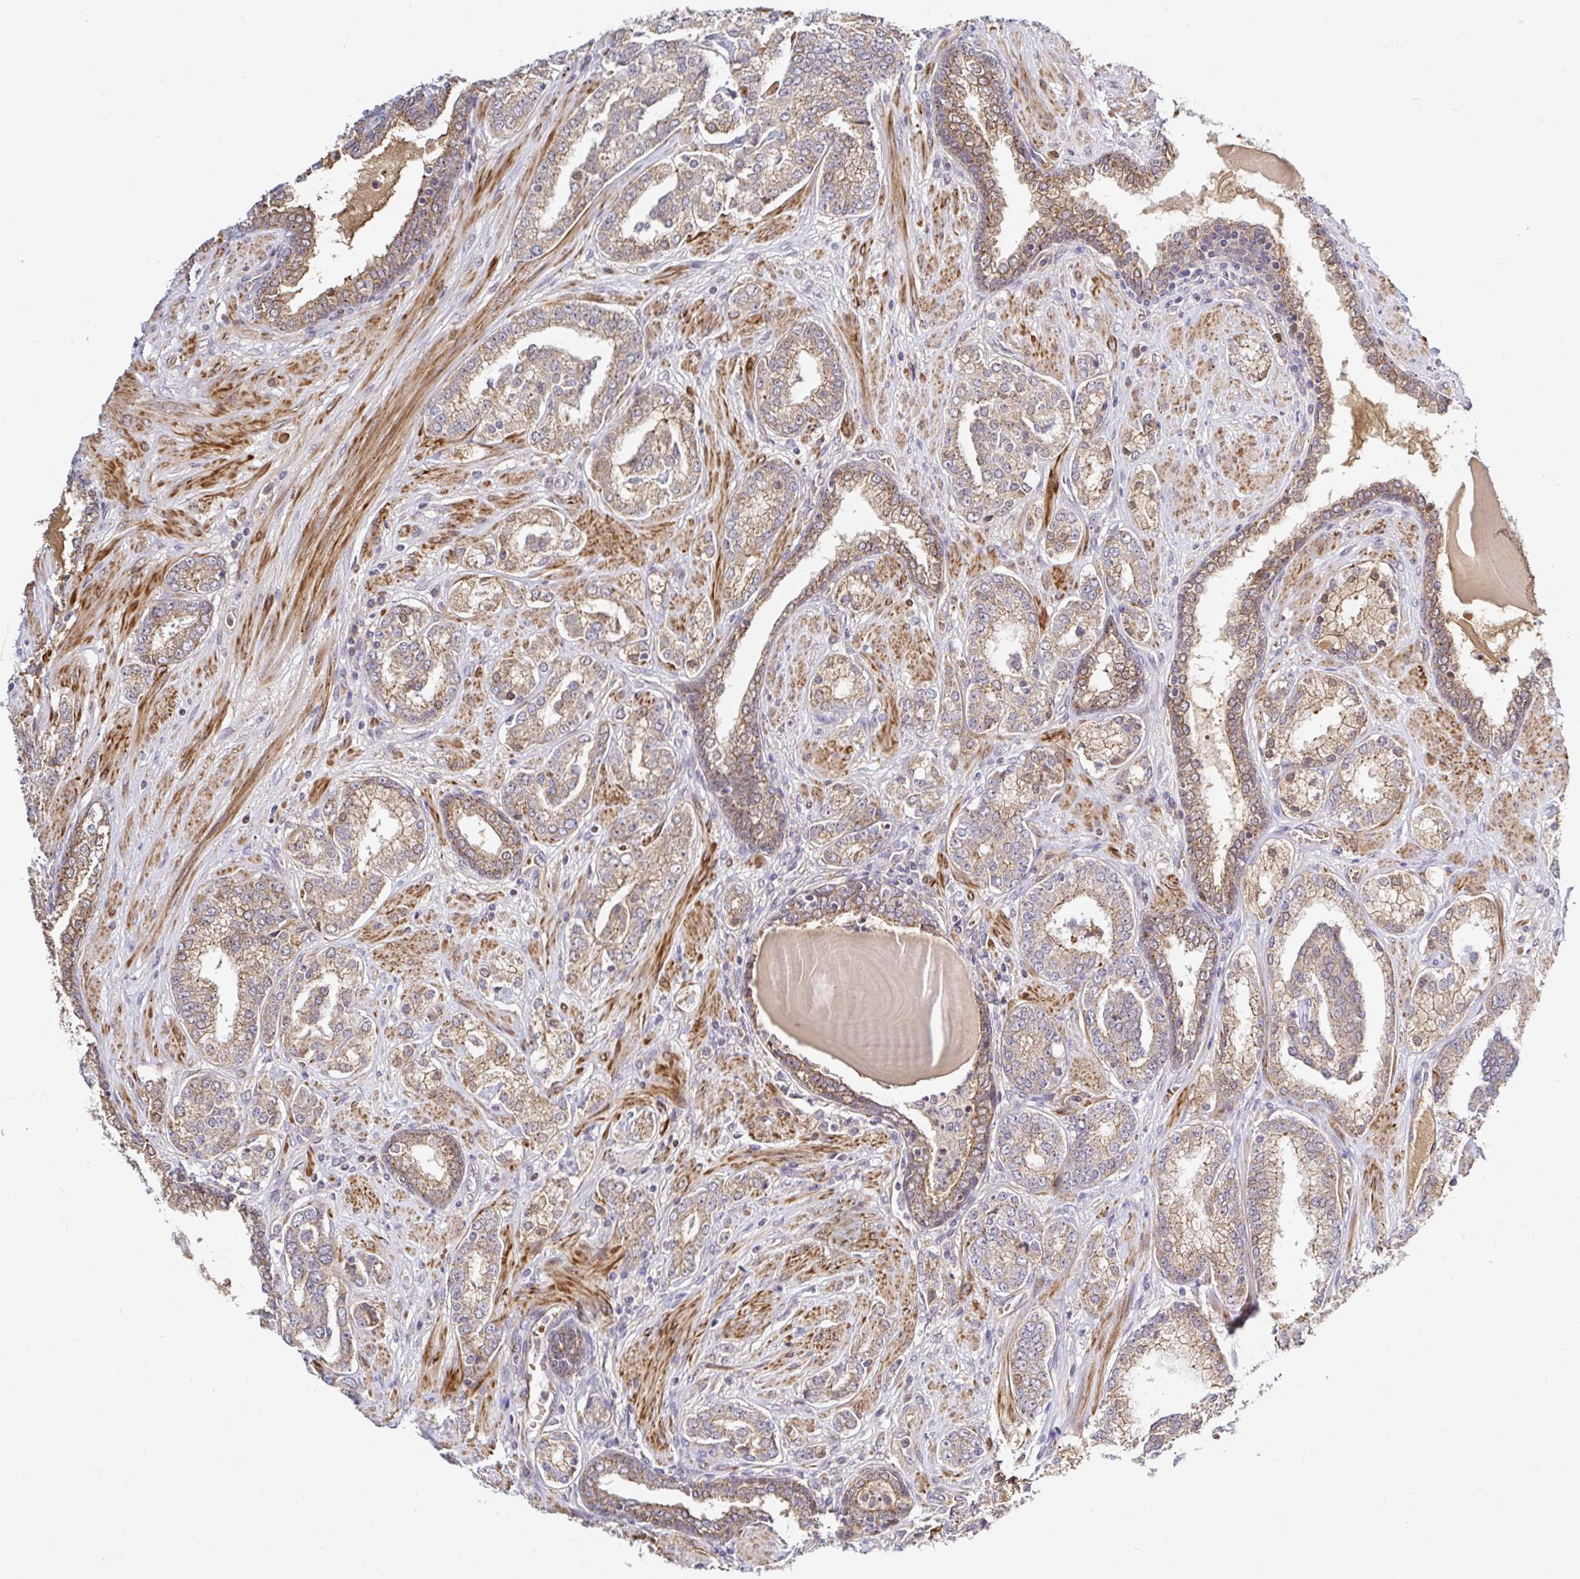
{"staining": {"intensity": "moderate", "quantity": ">75%", "location": "cytoplasmic/membranous"}, "tissue": "prostate cancer", "cell_type": "Tumor cells", "image_type": "cancer", "snomed": [{"axis": "morphology", "description": "Adenocarcinoma, High grade"}, {"axis": "topography", "description": "Prostate"}], "caption": "Prostate cancer (adenocarcinoma (high-grade)) stained for a protein reveals moderate cytoplasmic/membranous positivity in tumor cells.", "gene": "ARHGEF37", "patient": {"sex": "male", "age": 62}}